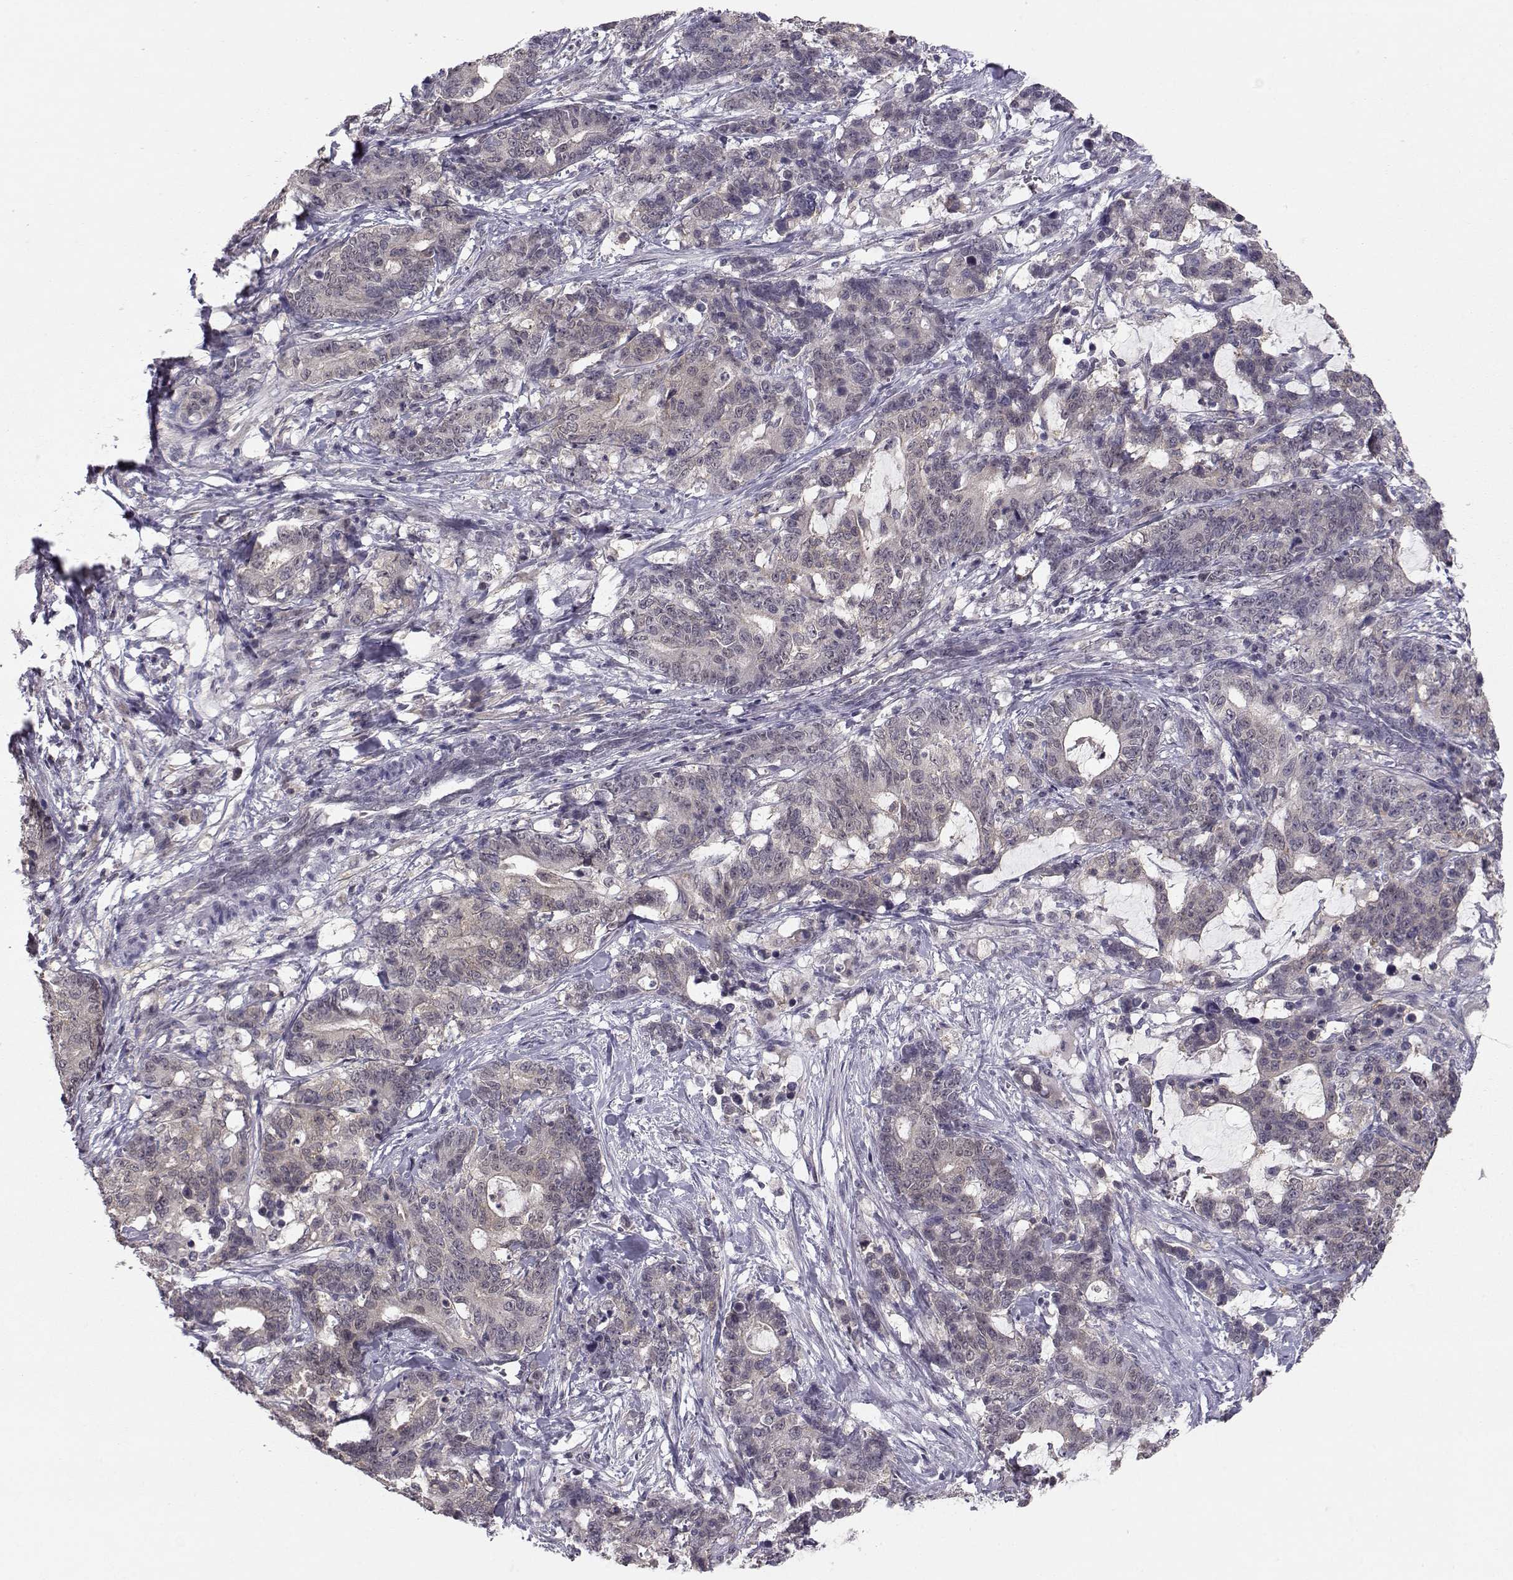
{"staining": {"intensity": "negative", "quantity": "none", "location": "none"}, "tissue": "stomach cancer", "cell_type": "Tumor cells", "image_type": "cancer", "snomed": [{"axis": "morphology", "description": "Normal tissue, NOS"}, {"axis": "morphology", "description": "Adenocarcinoma, NOS"}, {"axis": "topography", "description": "Stomach"}], "caption": "Immunohistochemistry image of stomach cancer stained for a protein (brown), which displays no positivity in tumor cells.", "gene": "KIF13B", "patient": {"sex": "female", "age": 64}}